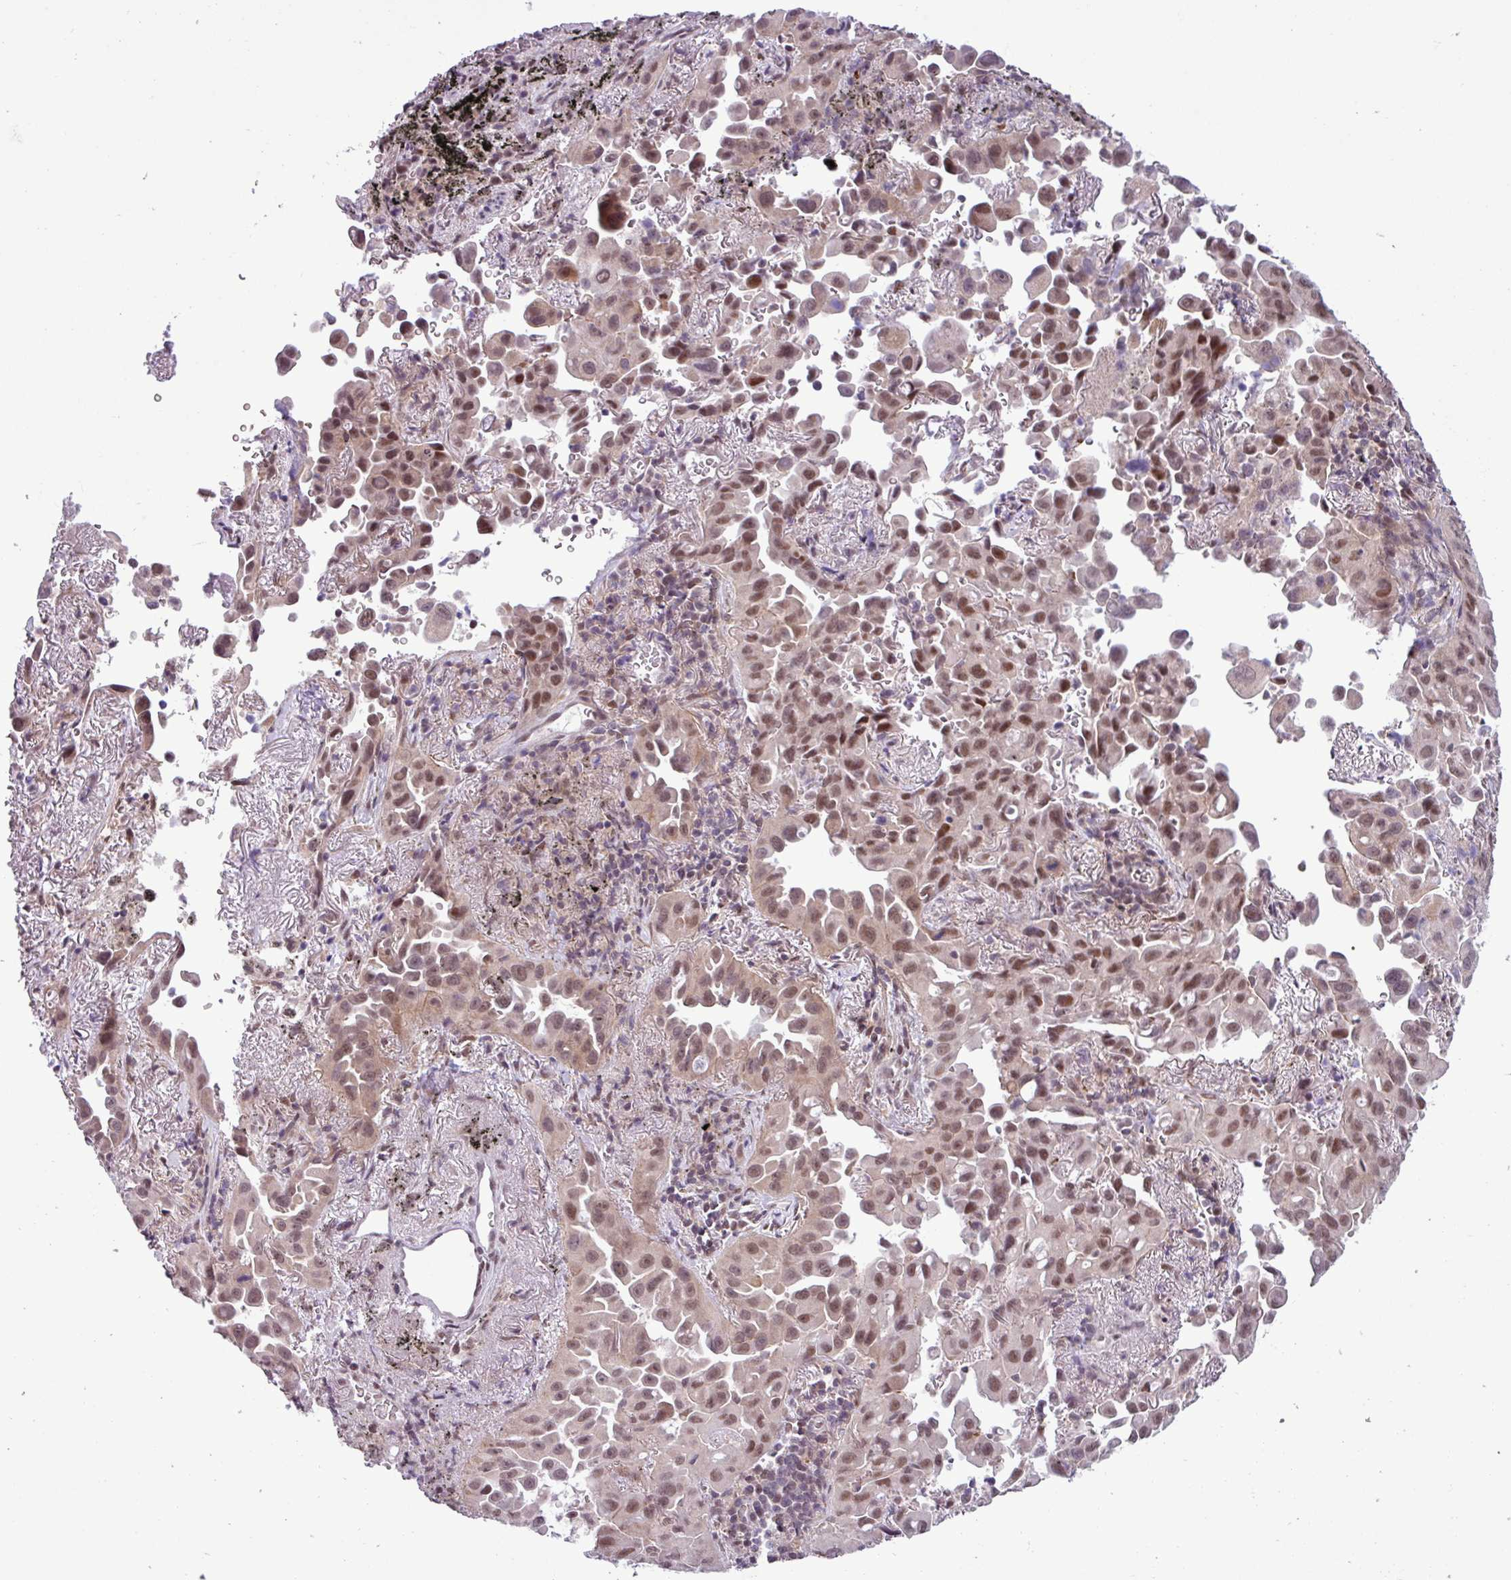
{"staining": {"intensity": "moderate", "quantity": ">75%", "location": "nuclear"}, "tissue": "lung cancer", "cell_type": "Tumor cells", "image_type": "cancer", "snomed": [{"axis": "morphology", "description": "Adenocarcinoma, NOS"}, {"axis": "topography", "description": "Lung"}], "caption": "Immunohistochemical staining of human adenocarcinoma (lung) reveals moderate nuclear protein expression in approximately >75% of tumor cells.", "gene": "NOTCH2", "patient": {"sex": "male", "age": 68}}